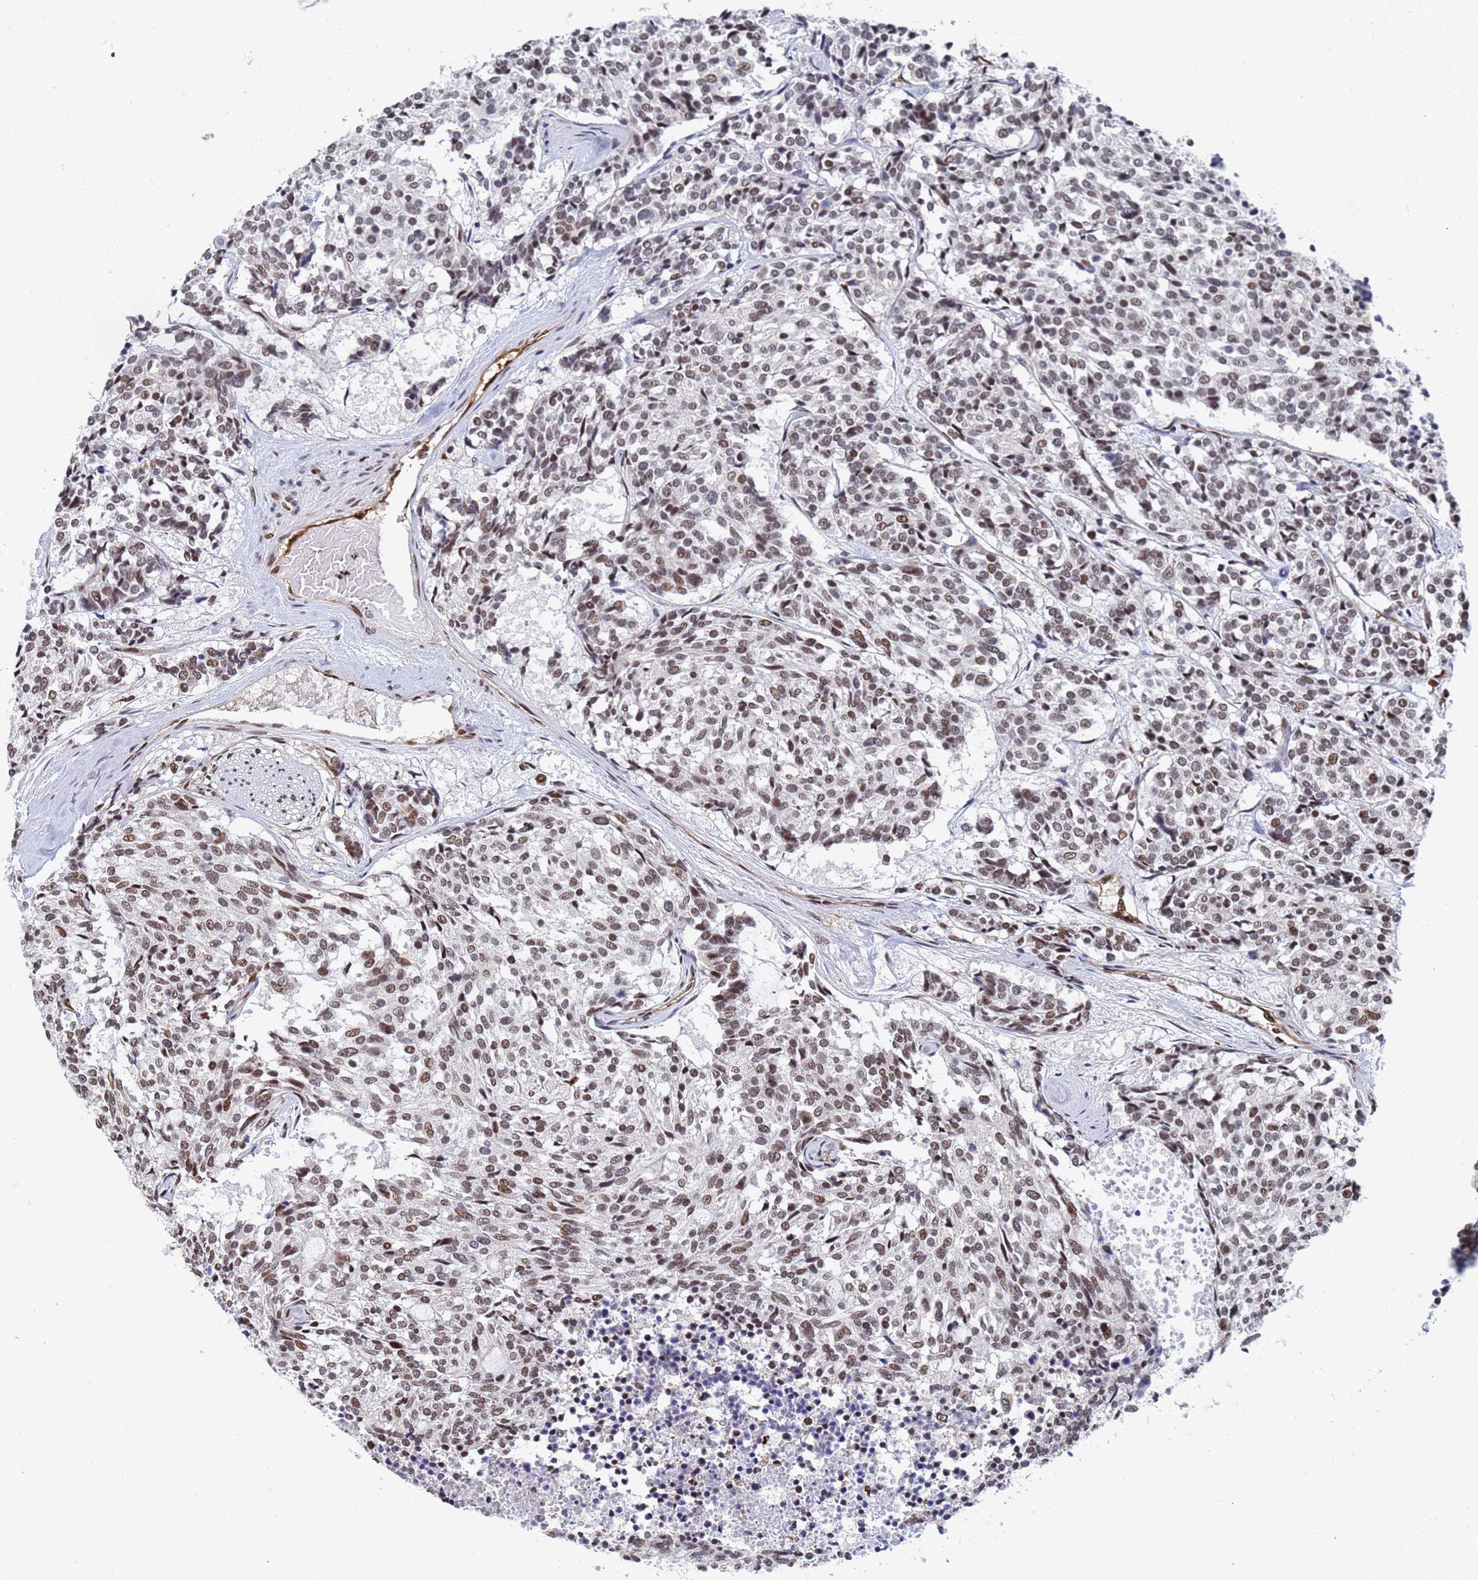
{"staining": {"intensity": "moderate", "quantity": ">75%", "location": "nuclear"}, "tissue": "carcinoid", "cell_type": "Tumor cells", "image_type": "cancer", "snomed": [{"axis": "morphology", "description": "Carcinoid, malignant, NOS"}, {"axis": "topography", "description": "Pancreas"}], "caption": "Carcinoid tissue displays moderate nuclear positivity in approximately >75% of tumor cells, visualized by immunohistochemistry.", "gene": "RAVER2", "patient": {"sex": "female", "age": 54}}